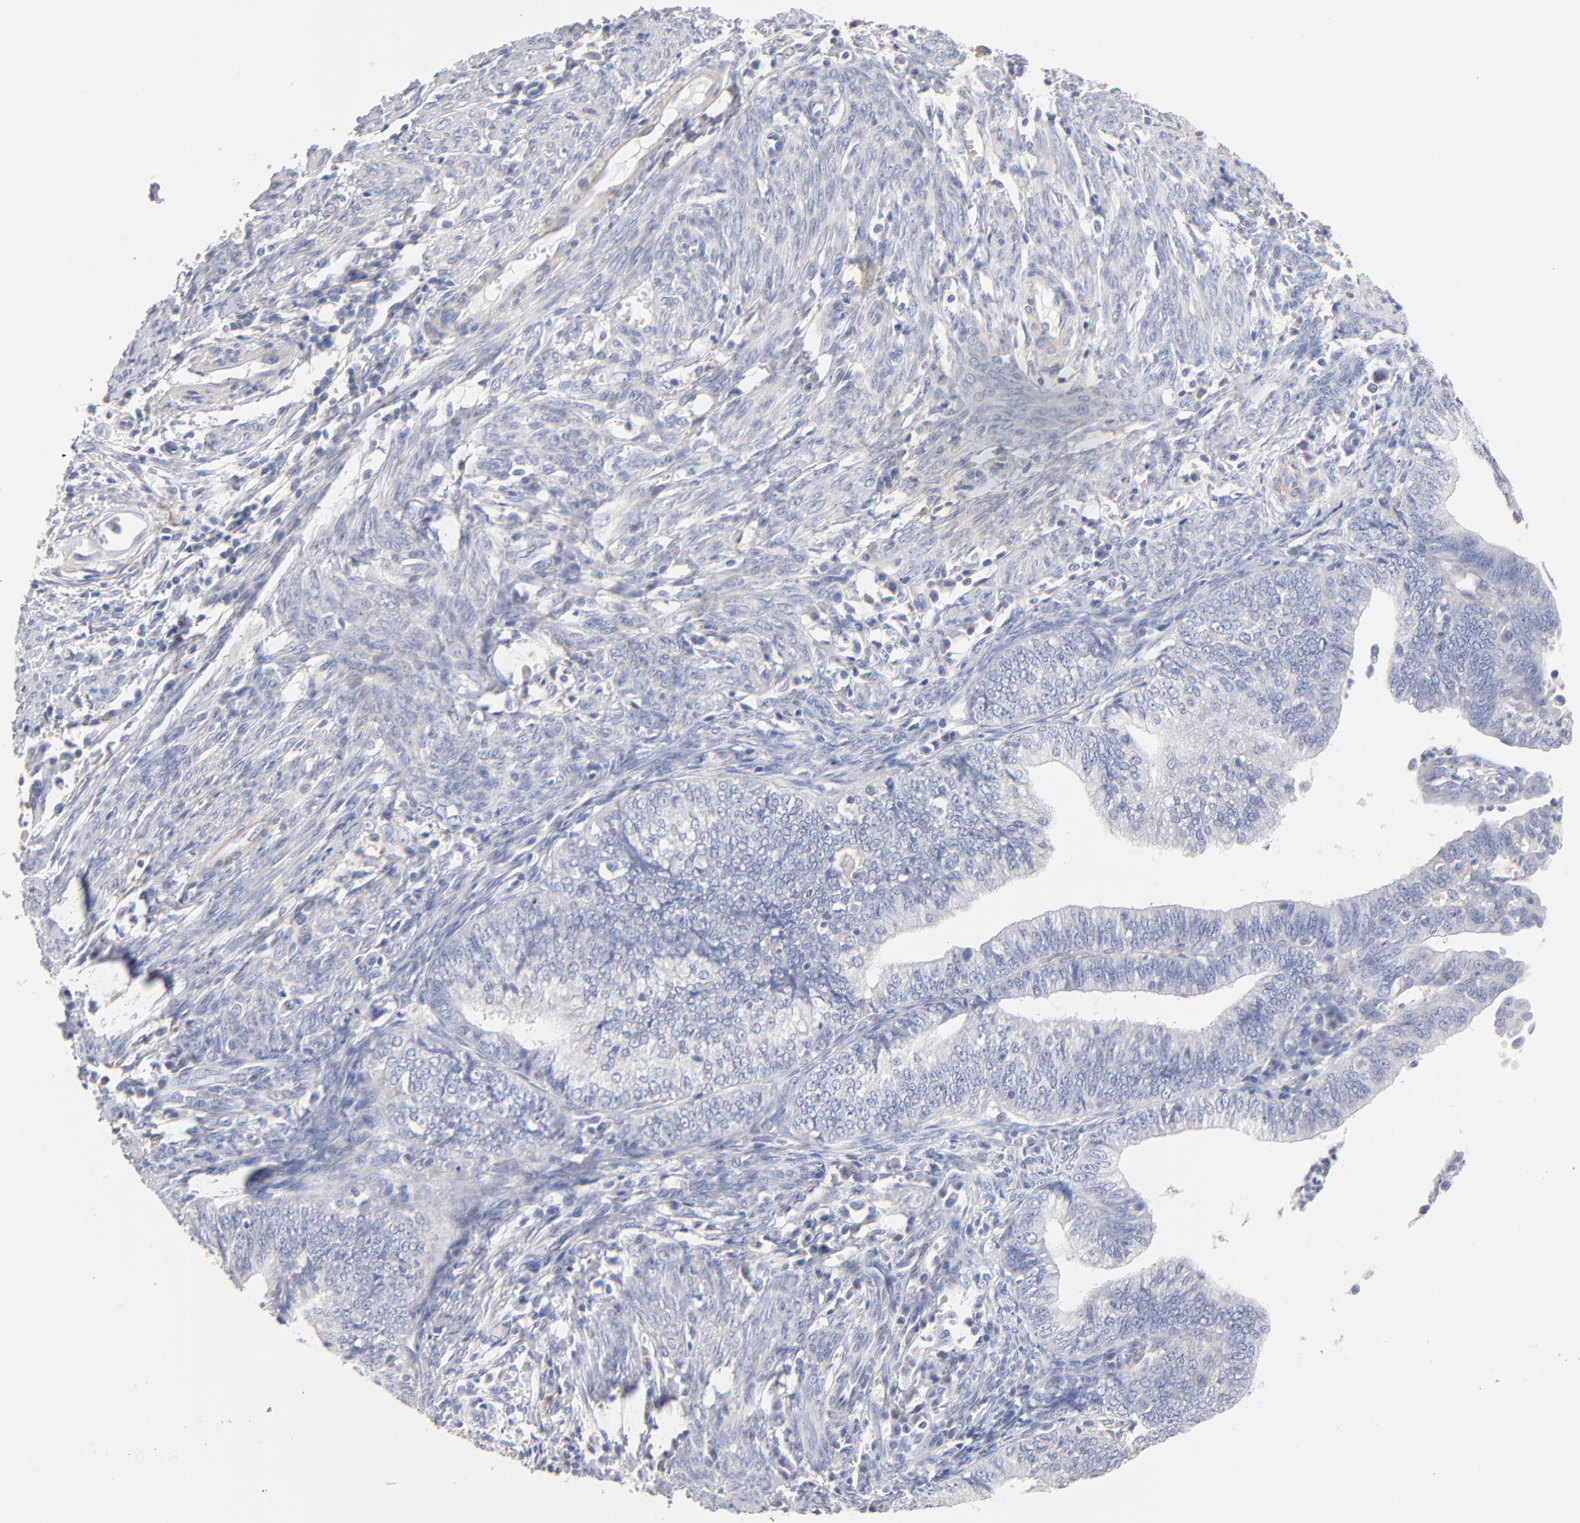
{"staining": {"intensity": "negative", "quantity": "none", "location": "none"}, "tissue": "endometrial cancer", "cell_type": "Tumor cells", "image_type": "cancer", "snomed": [{"axis": "morphology", "description": "Adenocarcinoma, NOS"}, {"axis": "topography", "description": "Endometrium"}], "caption": "Histopathology image shows no significant protein positivity in tumor cells of endometrial adenocarcinoma.", "gene": "ITGA8", "patient": {"sex": "female", "age": 66}}